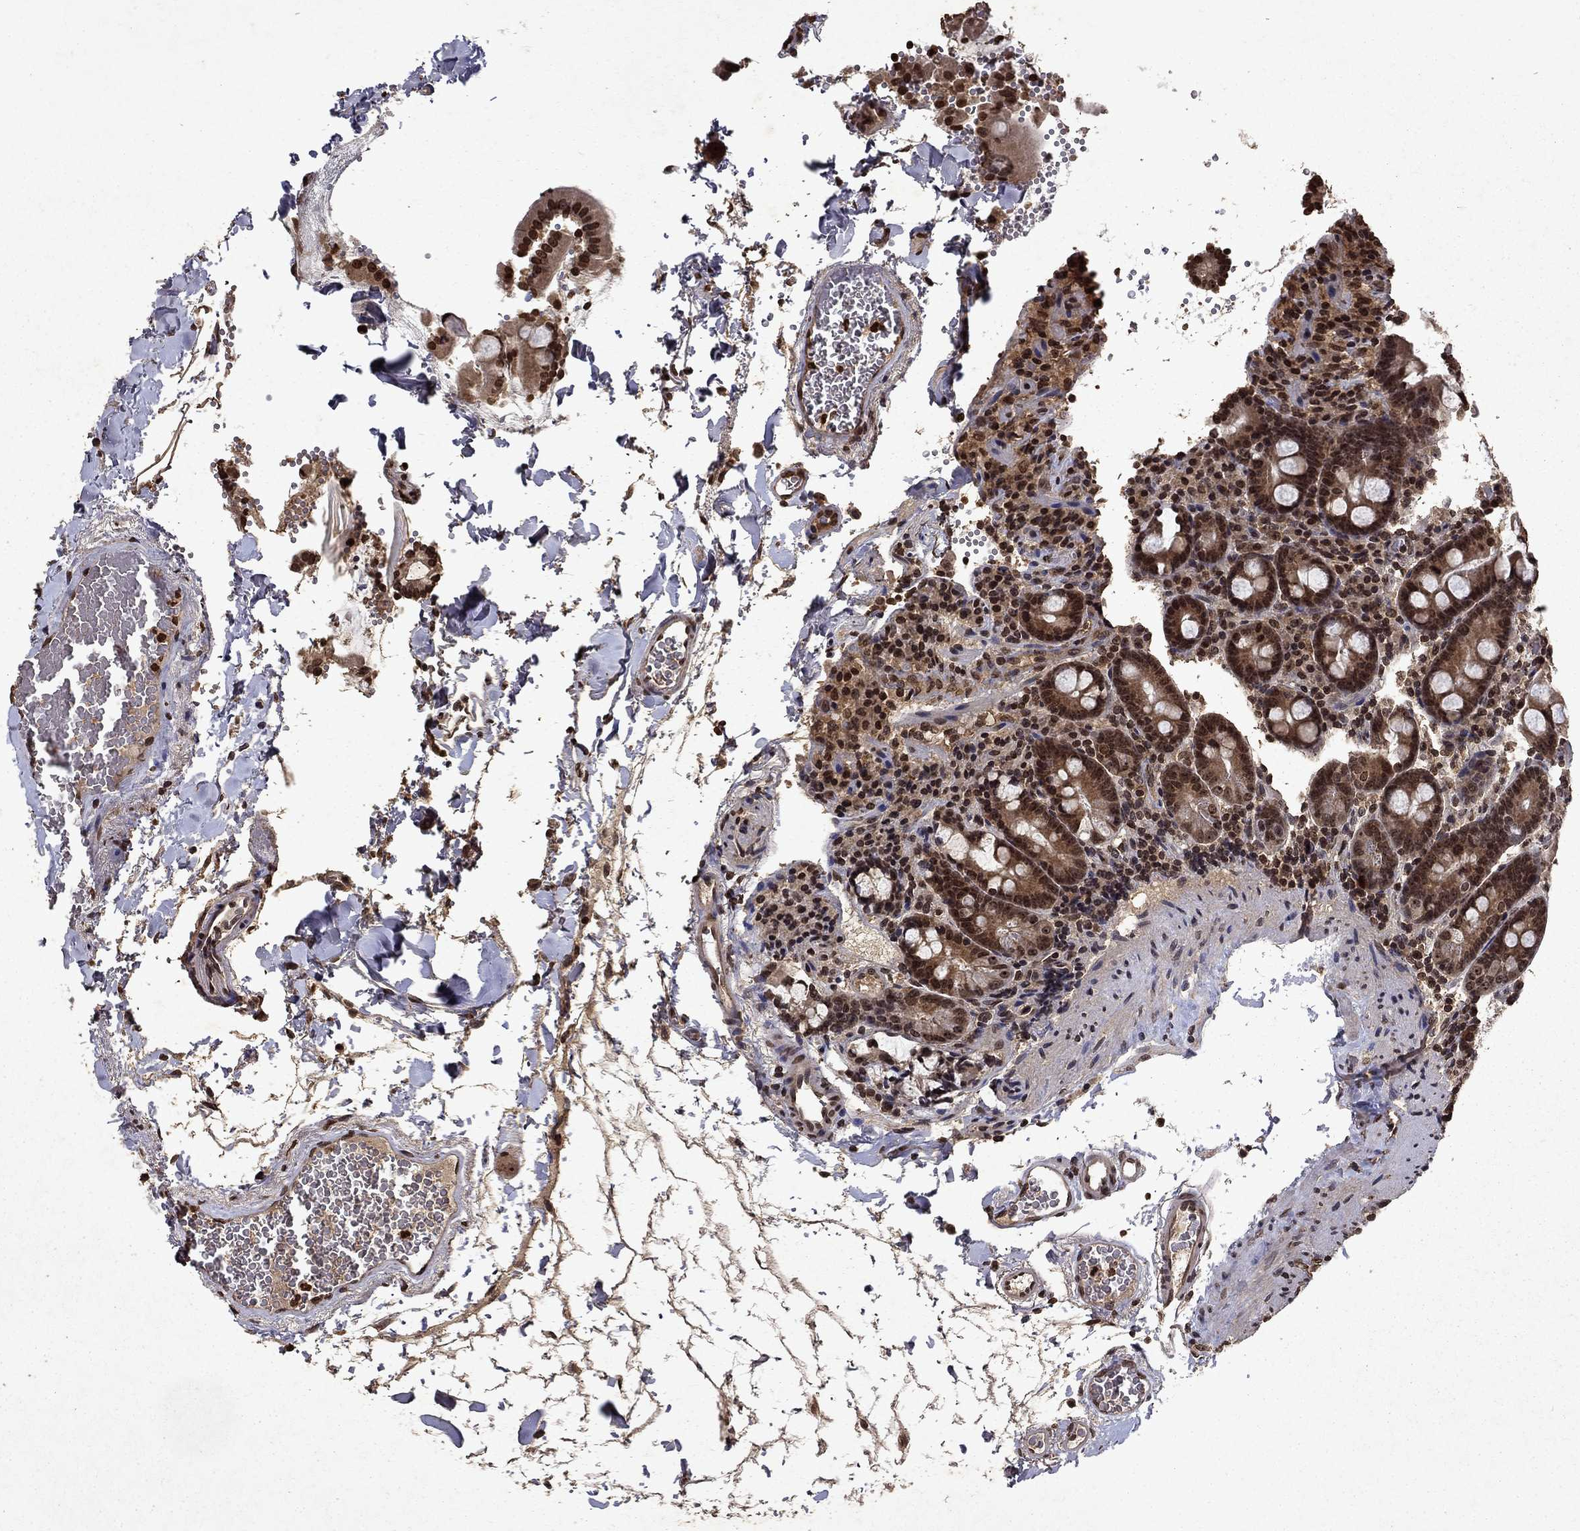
{"staining": {"intensity": "moderate", "quantity": "25%-75%", "location": "cytoplasmic/membranous,nuclear"}, "tissue": "duodenum", "cell_type": "Glandular cells", "image_type": "normal", "snomed": [{"axis": "morphology", "description": "Normal tissue, NOS"}, {"axis": "topography", "description": "Duodenum"}], "caption": "This micrograph exhibits IHC staining of benign duodenum, with medium moderate cytoplasmic/membranous,nuclear staining in approximately 25%-75% of glandular cells.", "gene": "PIN4", "patient": {"sex": "male", "age": 59}}